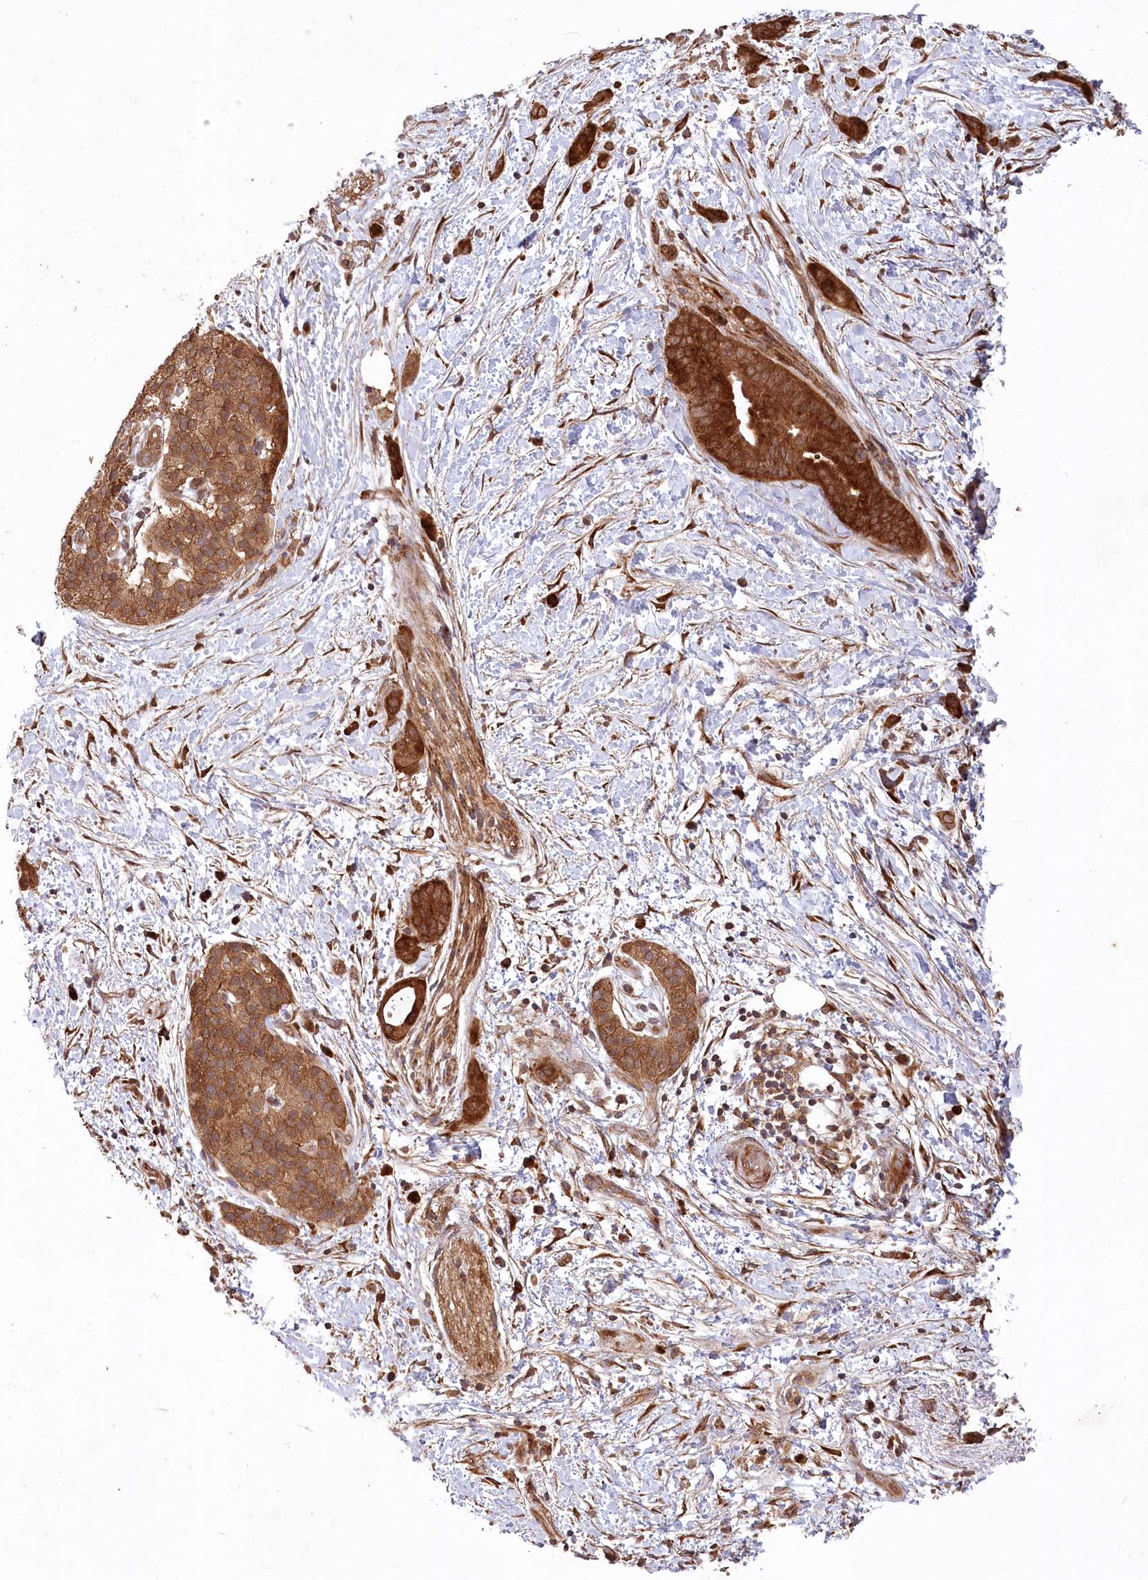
{"staining": {"intensity": "strong", "quantity": ">75%", "location": "cytoplasmic/membranous"}, "tissue": "pancreatic cancer", "cell_type": "Tumor cells", "image_type": "cancer", "snomed": [{"axis": "morphology", "description": "Normal tissue, NOS"}, {"axis": "morphology", "description": "Adenocarcinoma, NOS"}, {"axis": "topography", "description": "Pancreas"}, {"axis": "topography", "description": "Peripheral nerve tissue"}], "caption": "Protein expression analysis of human pancreatic adenocarcinoma reveals strong cytoplasmic/membranous positivity in about >75% of tumor cells.", "gene": "TBCA", "patient": {"sex": "female", "age": 63}}